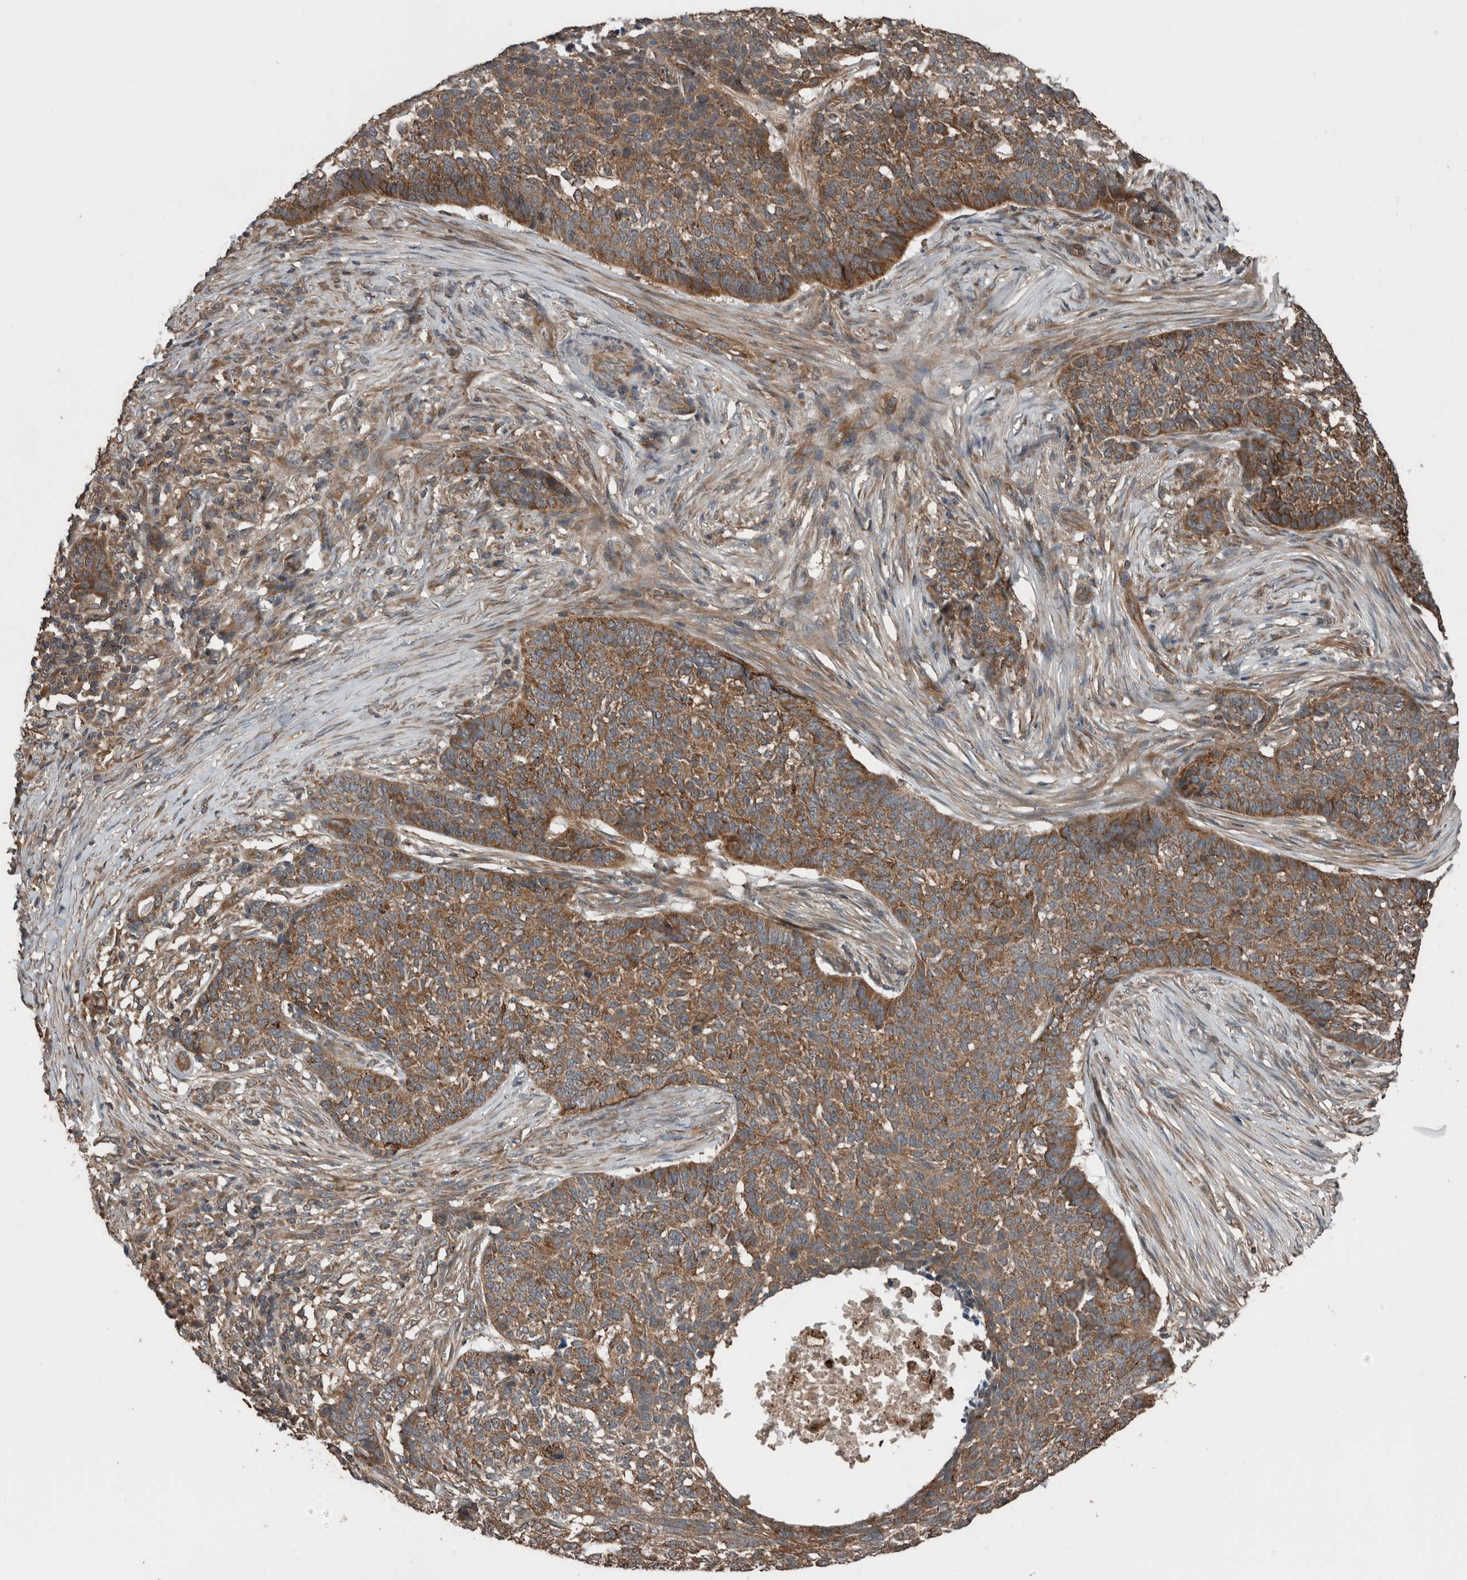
{"staining": {"intensity": "strong", "quantity": ">75%", "location": "cytoplasmic/membranous"}, "tissue": "skin cancer", "cell_type": "Tumor cells", "image_type": "cancer", "snomed": [{"axis": "morphology", "description": "Basal cell carcinoma"}, {"axis": "topography", "description": "Skin"}], "caption": "Approximately >75% of tumor cells in skin basal cell carcinoma reveal strong cytoplasmic/membranous protein expression as visualized by brown immunohistochemical staining.", "gene": "RIOK3", "patient": {"sex": "male", "age": 85}}